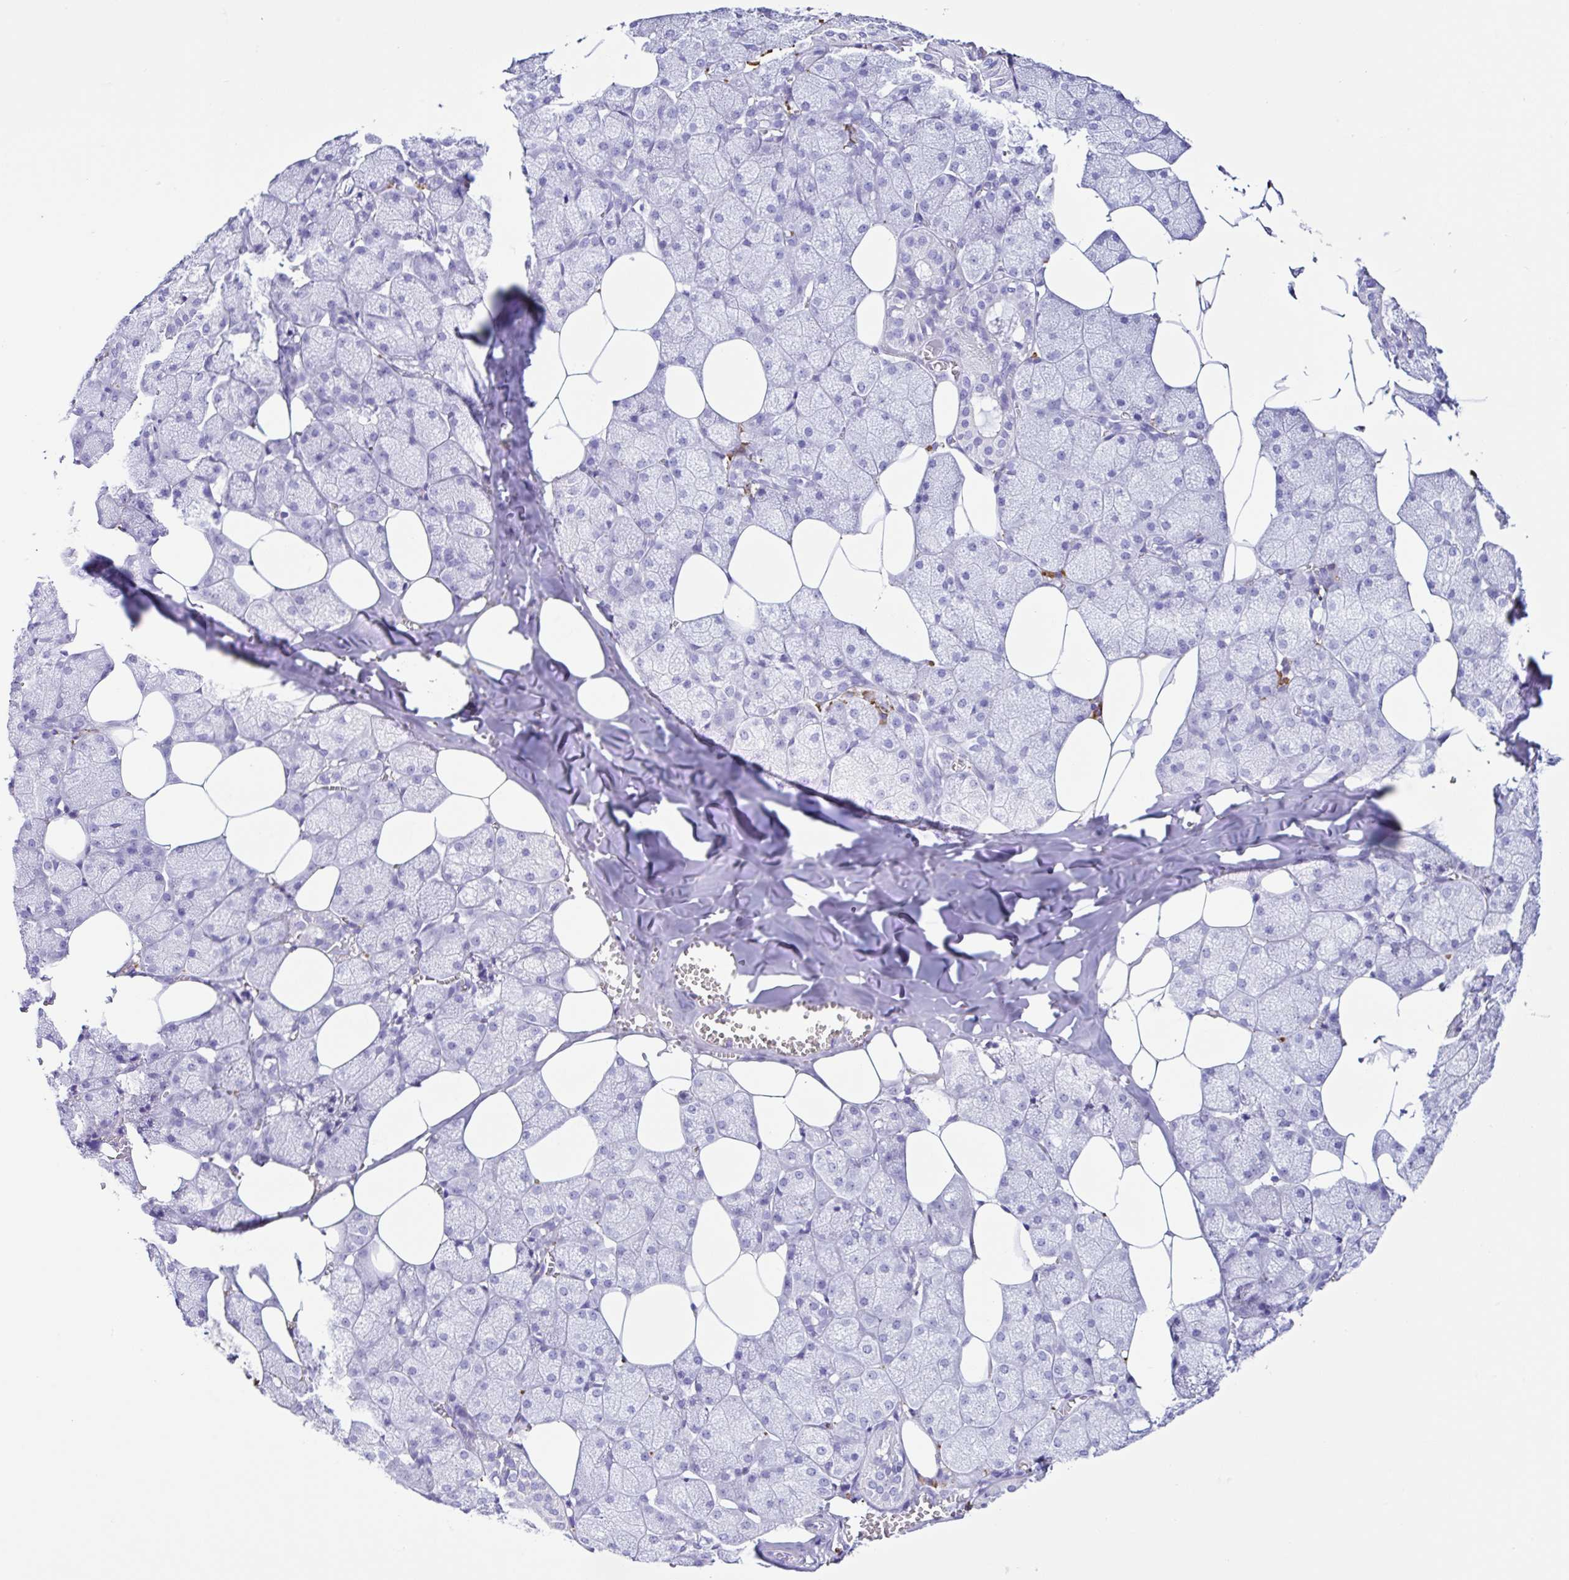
{"staining": {"intensity": "negative", "quantity": "none", "location": "none"}, "tissue": "salivary gland", "cell_type": "Glandular cells", "image_type": "normal", "snomed": [{"axis": "morphology", "description": "Normal tissue, NOS"}, {"axis": "topography", "description": "Salivary gland"}, {"axis": "topography", "description": "Peripheral nerve tissue"}], "caption": "DAB immunohistochemical staining of normal human salivary gland reveals no significant positivity in glandular cells. (DAB immunohistochemistry with hematoxylin counter stain).", "gene": "PIGF", "patient": {"sex": "male", "age": 38}}